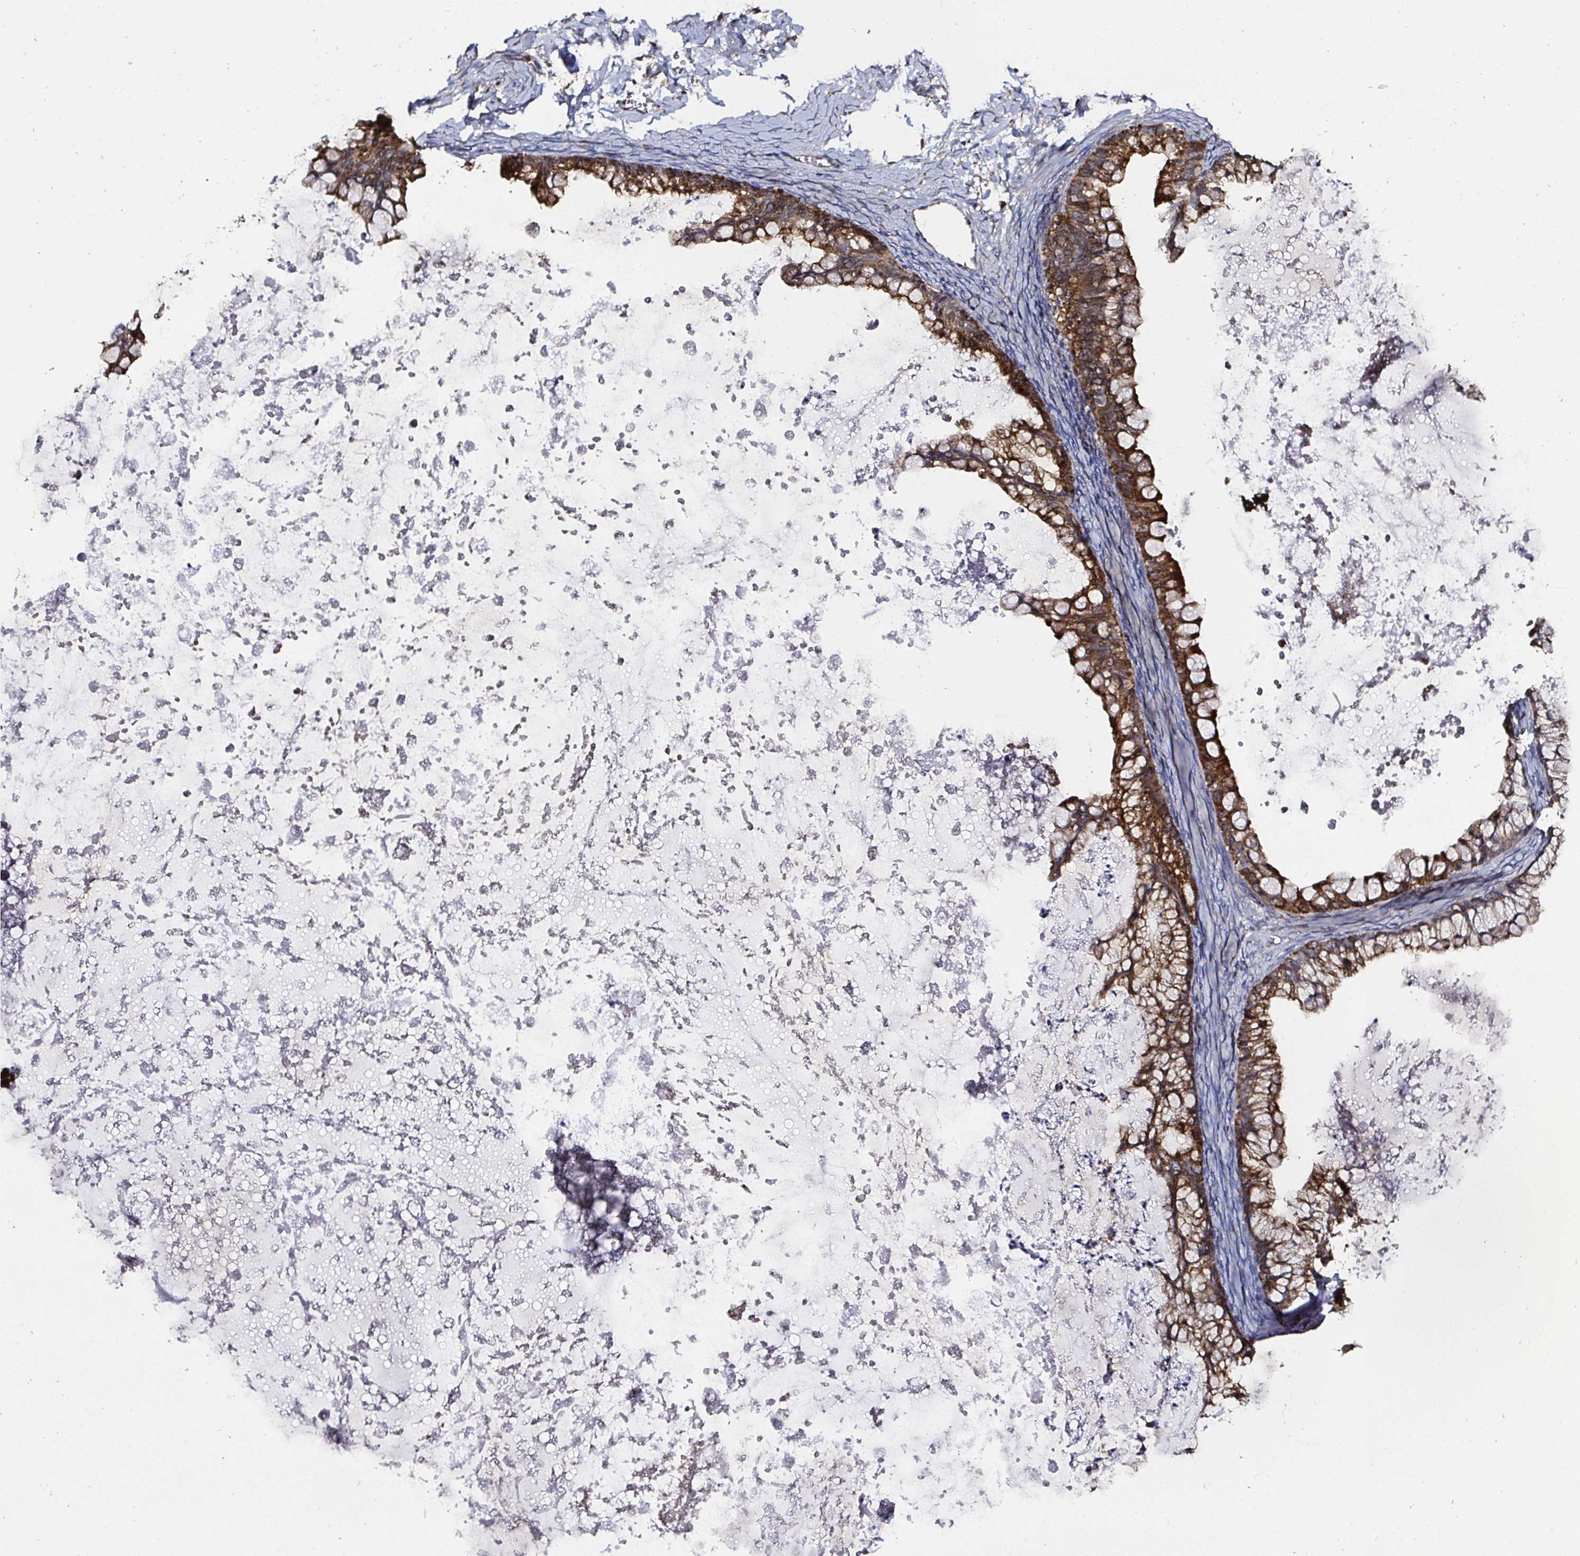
{"staining": {"intensity": "strong", "quantity": ">75%", "location": "cytoplasmic/membranous"}, "tissue": "ovarian cancer", "cell_type": "Tumor cells", "image_type": "cancer", "snomed": [{"axis": "morphology", "description": "Cystadenocarcinoma, mucinous, NOS"}, {"axis": "topography", "description": "Ovary"}], "caption": "A brown stain shows strong cytoplasmic/membranous positivity of a protein in ovarian cancer tumor cells.", "gene": "ATAD3B", "patient": {"sex": "female", "age": 35}}